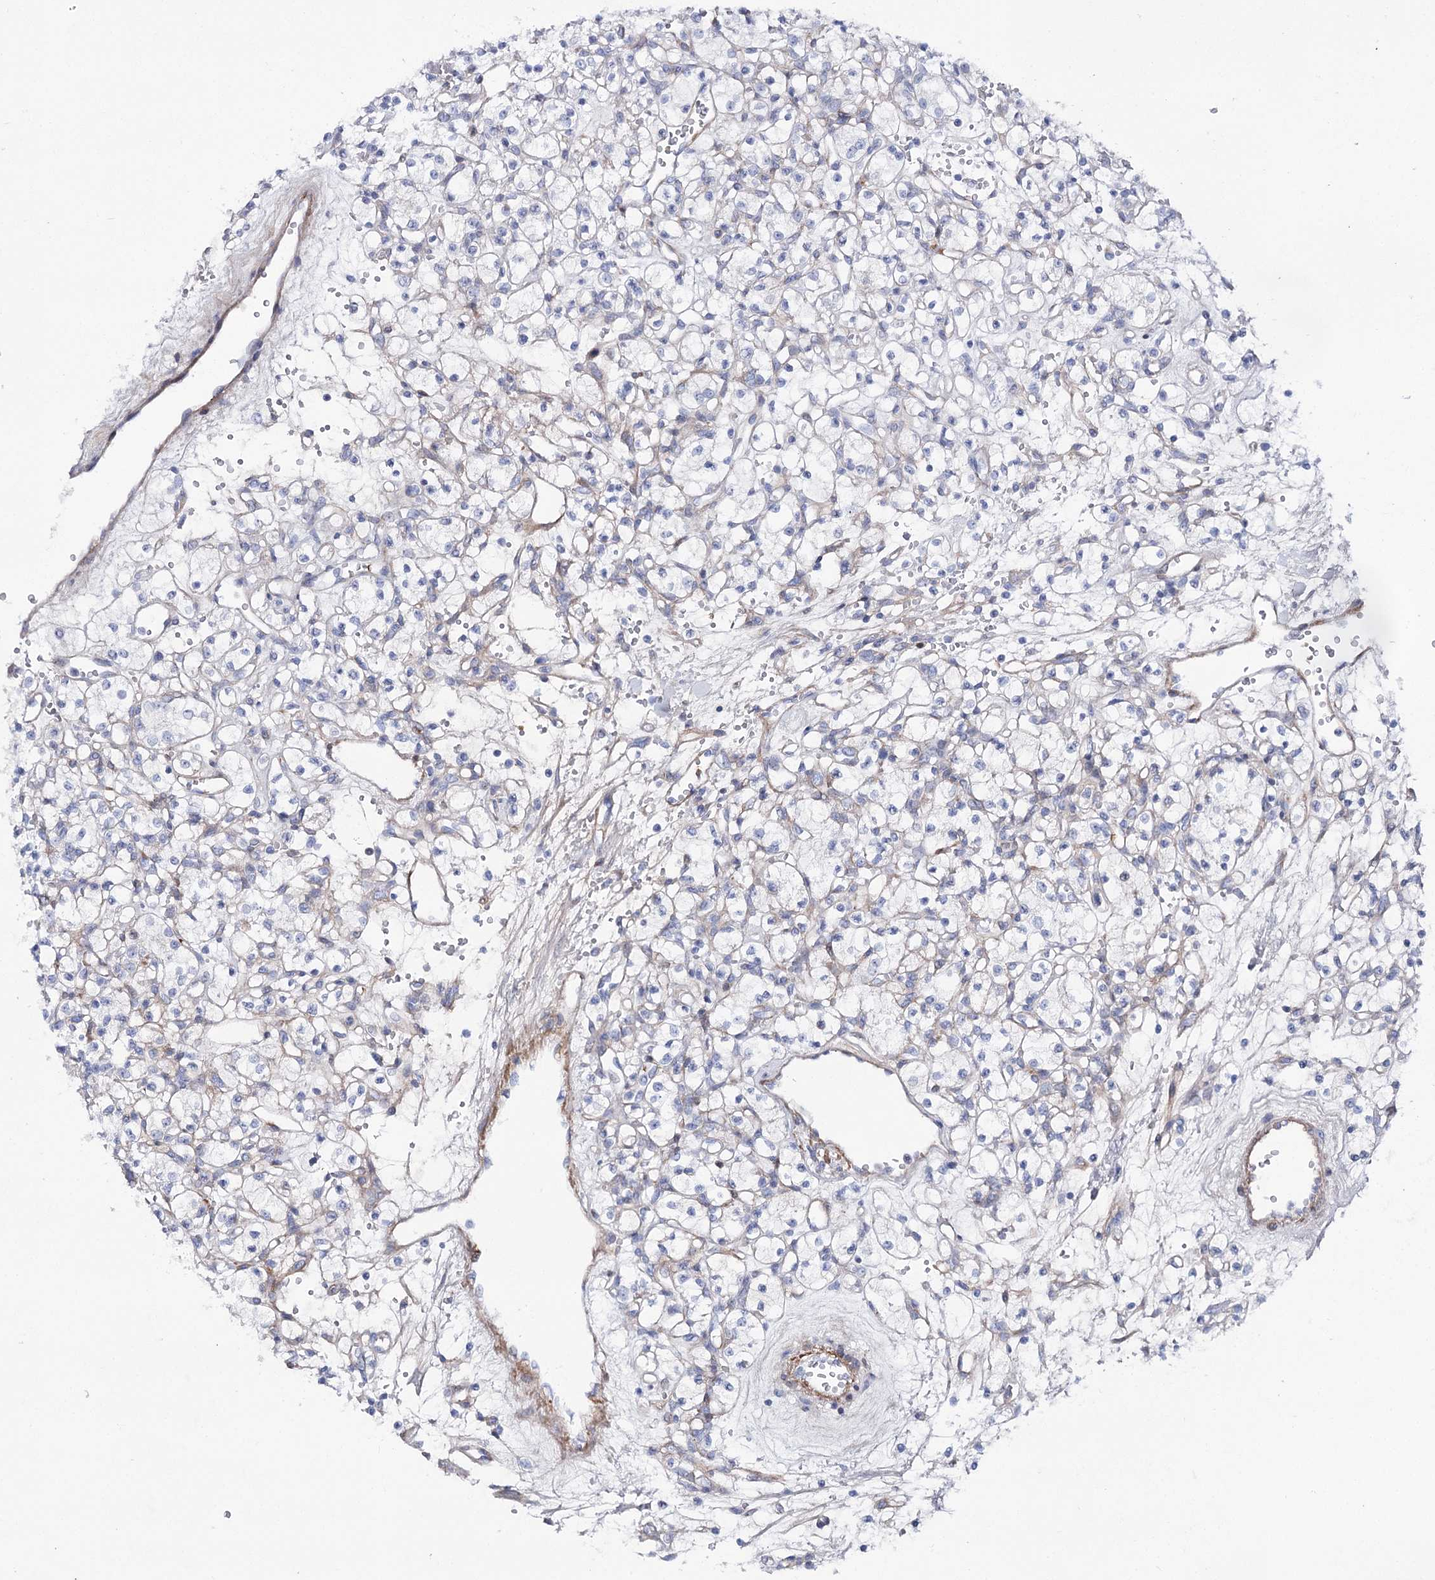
{"staining": {"intensity": "negative", "quantity": "none", "location": "none"}, "tissue": "renal cancer", "cell_type": "Tumor cells", "image_type": "cancer", "snomed": [{"axis": "morphology", "description": "Adenocarcinoma, NOS"}, {"axis": "topography", "description": "Kidney"}], "caption": "Renal cancer was stained to show a protein in brown. There is no significant expression in tumor cells.", "gene": "ANKRD23", "patient": {"sex": "female", "age": 59}}